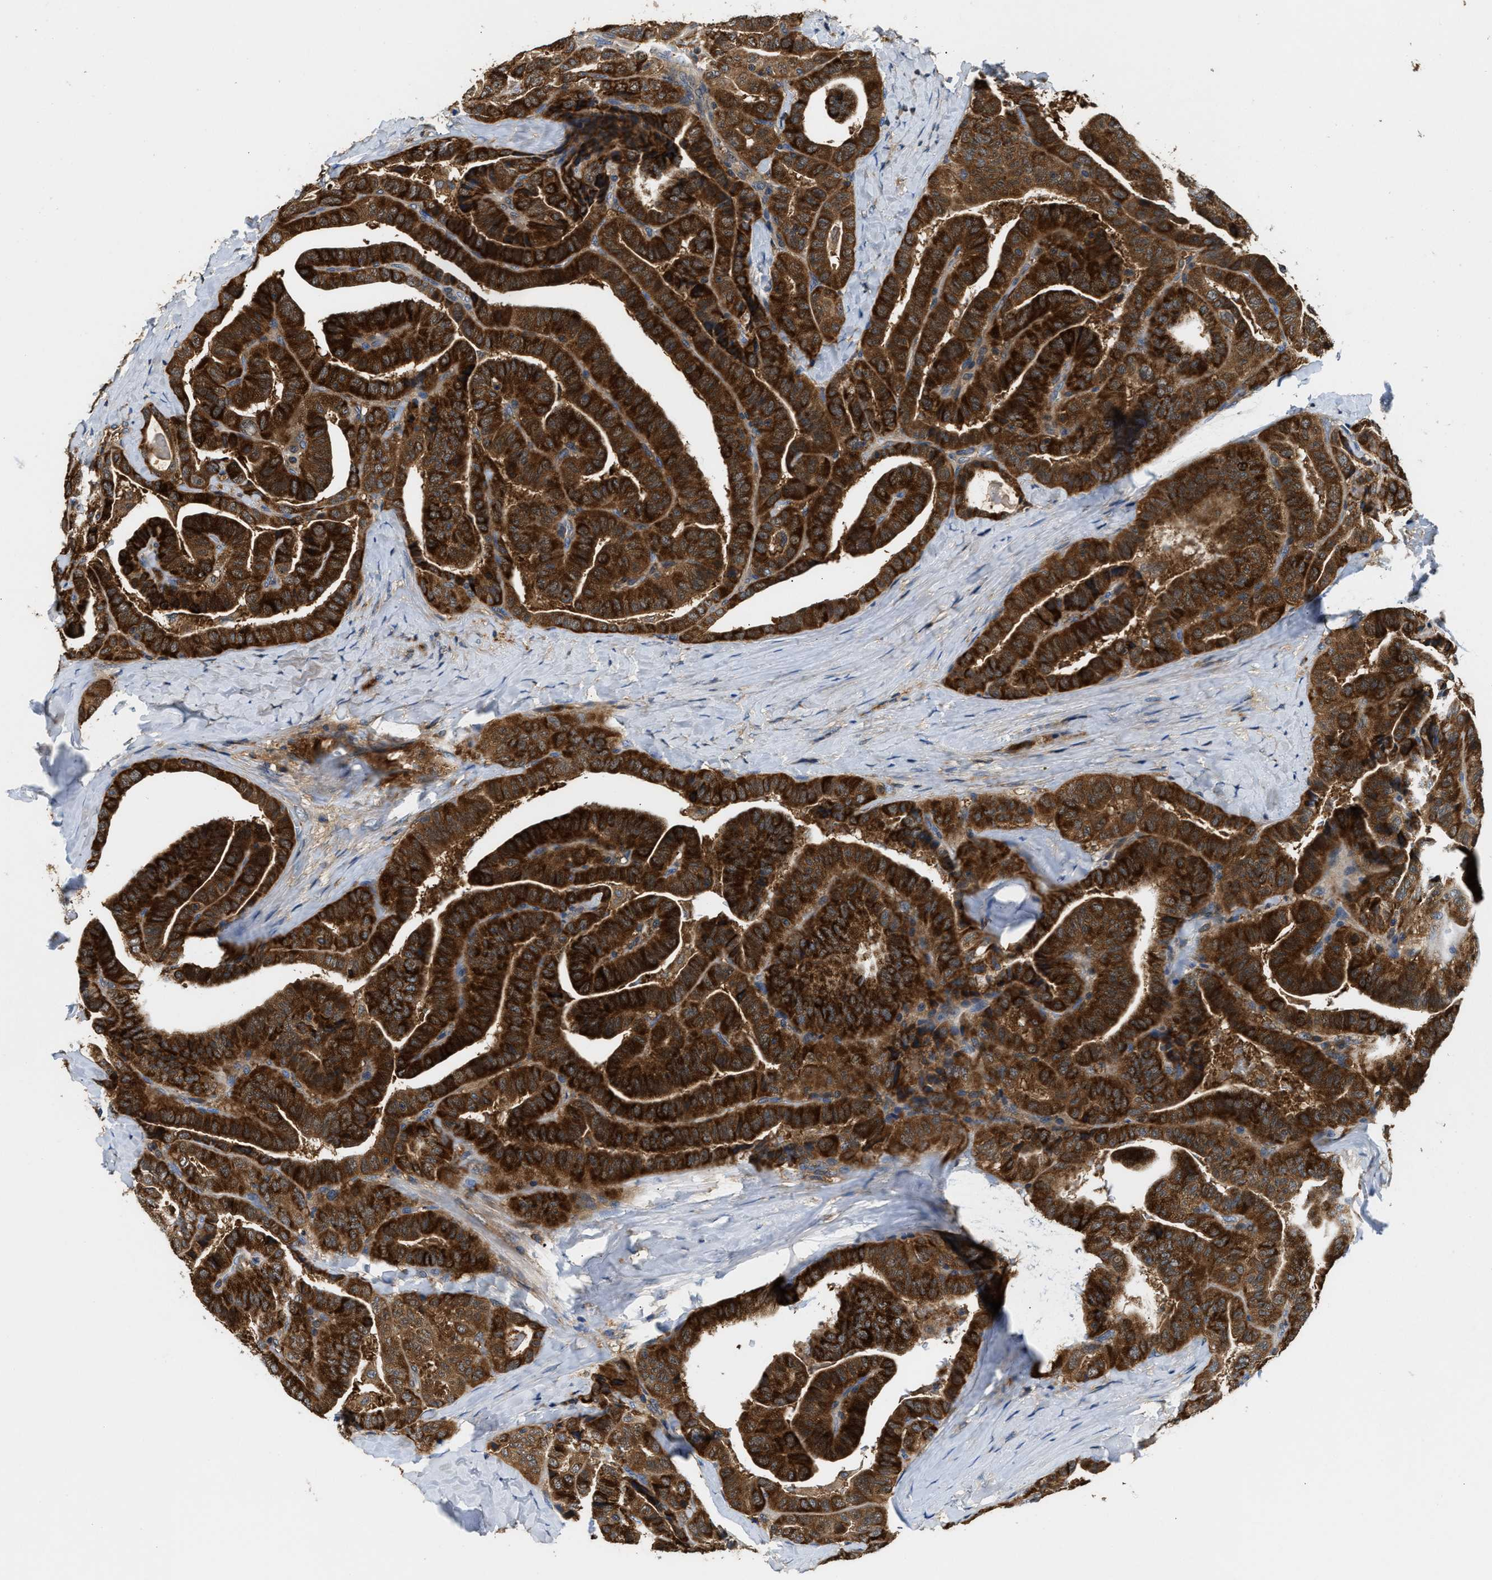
{"staining": {"intensity": "strong", "quantity": ">75%", "location": "cytoplasmic/membranous"}, "tissue": "thyroid cancer", "cell_type": "Tumor cells", "image_type": "cancer", "snomed": [{"axis": "morphology", "description": "Papillary adenocarcinoma, NOS"}, {"axis": "topography", "description": "Thyroid gland"}], "caption": "This is a photomicrograph of immunohistochemistry staining of thyroid cancer (papillary adenocarcinoma), which shows strong positivity in the cytoplasmic/membranous of tumor cells.", "gene": "CCM2", "patient": {"sex": "male", "age": 77}}